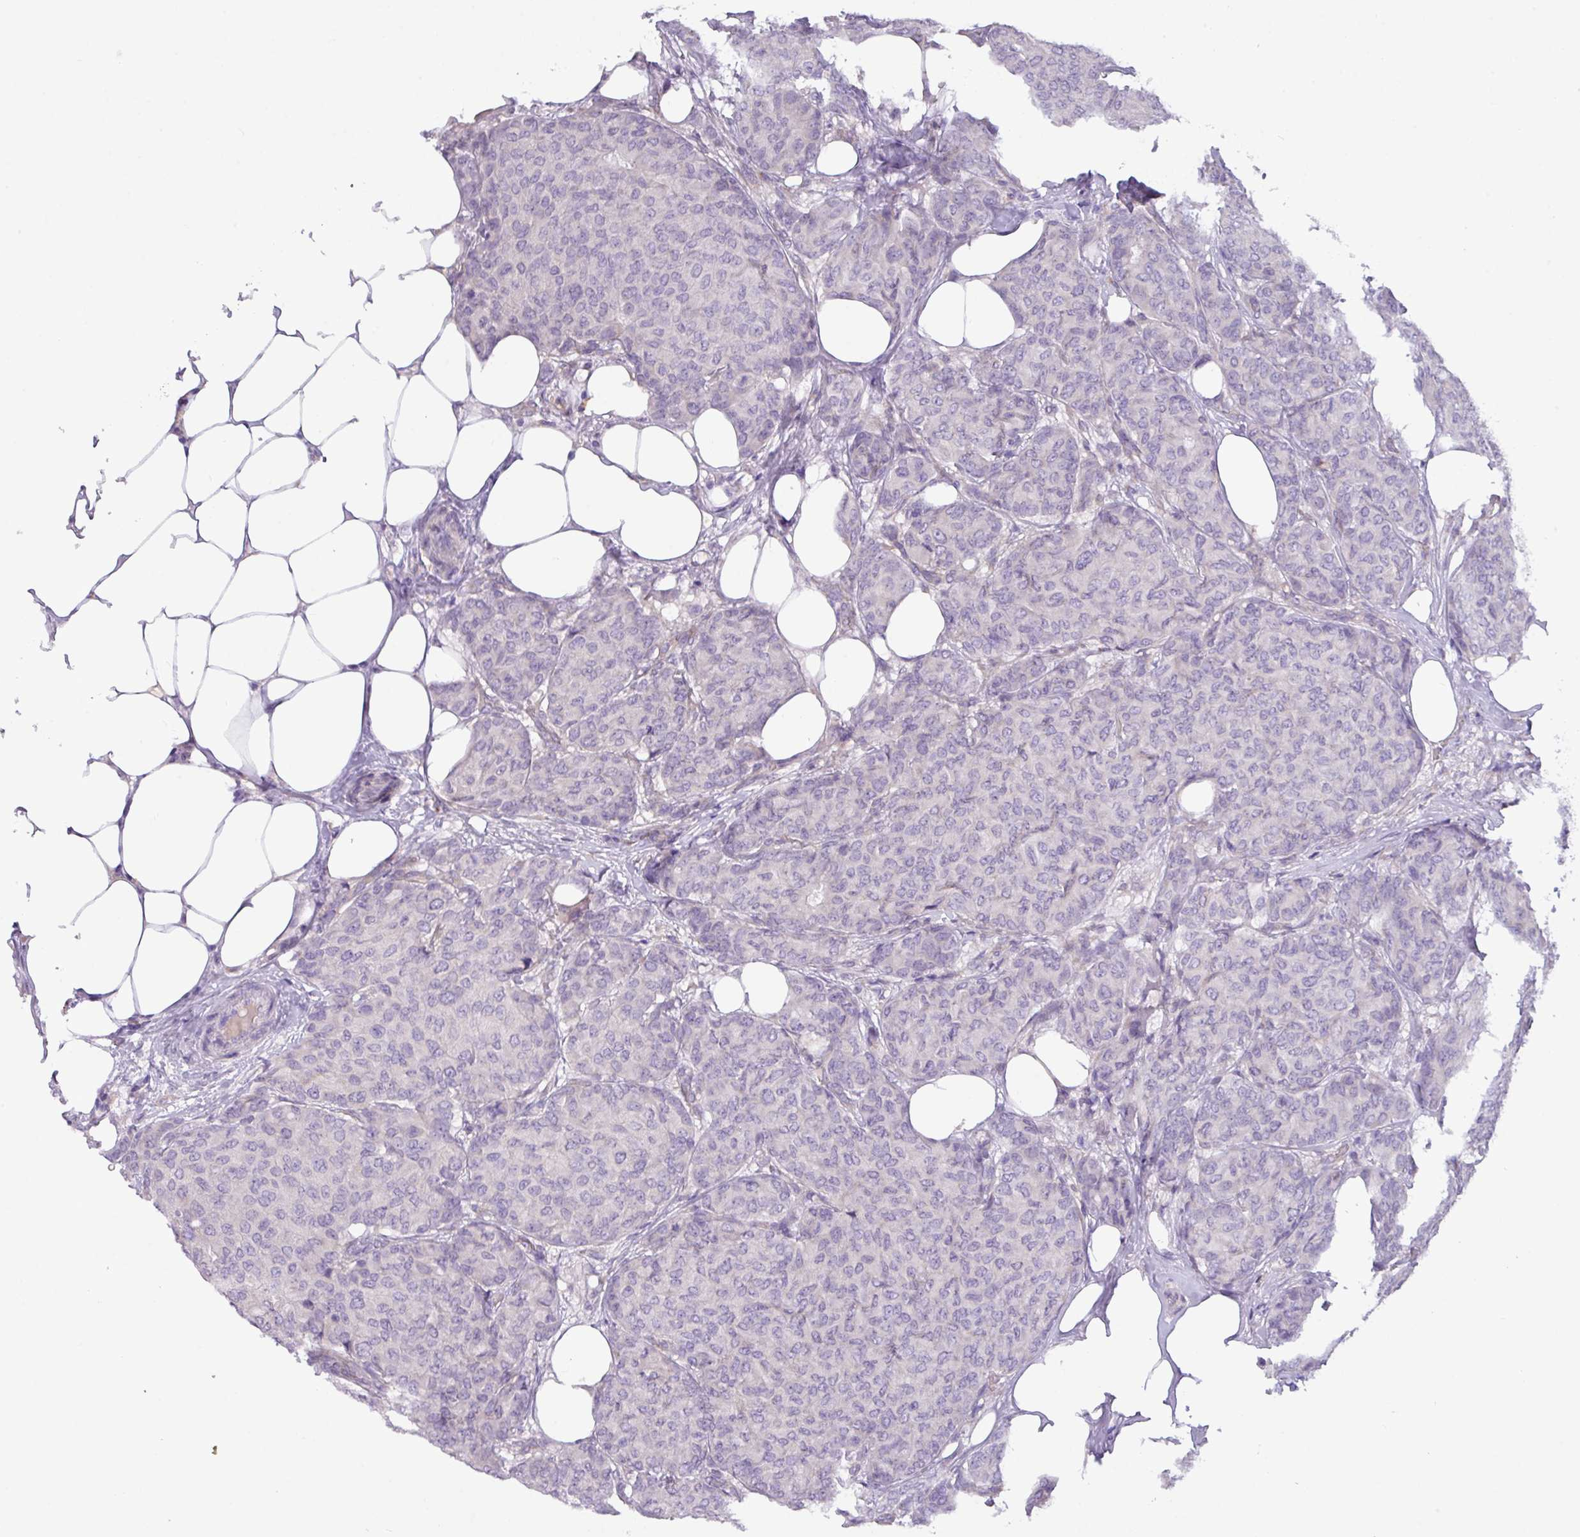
{"staining": {"intensity": "negative", "quantity": "none", "location": "none"}, "tissue": "breast cancer", "cell_type": "Tumor cells", "image_type": "cancer", "snomed": [{"axis": "morphology", "description": "Duct carcinoma"}, {"axis": "topography", "description": "Breast"}], "caption": "Immunohistochemical staining of human intraductal carcinoma (breast) reveals no significant staining in tumor cells. Brightfield microscopy of immunohistochemistry (IHC) stained with DAB (3,3'-diaminobenzidine) (brown) and hematoxylin (blue), captured at high magnification.", "gene": "ZNF524", "patient": {"sex": "female", "age": 75}}